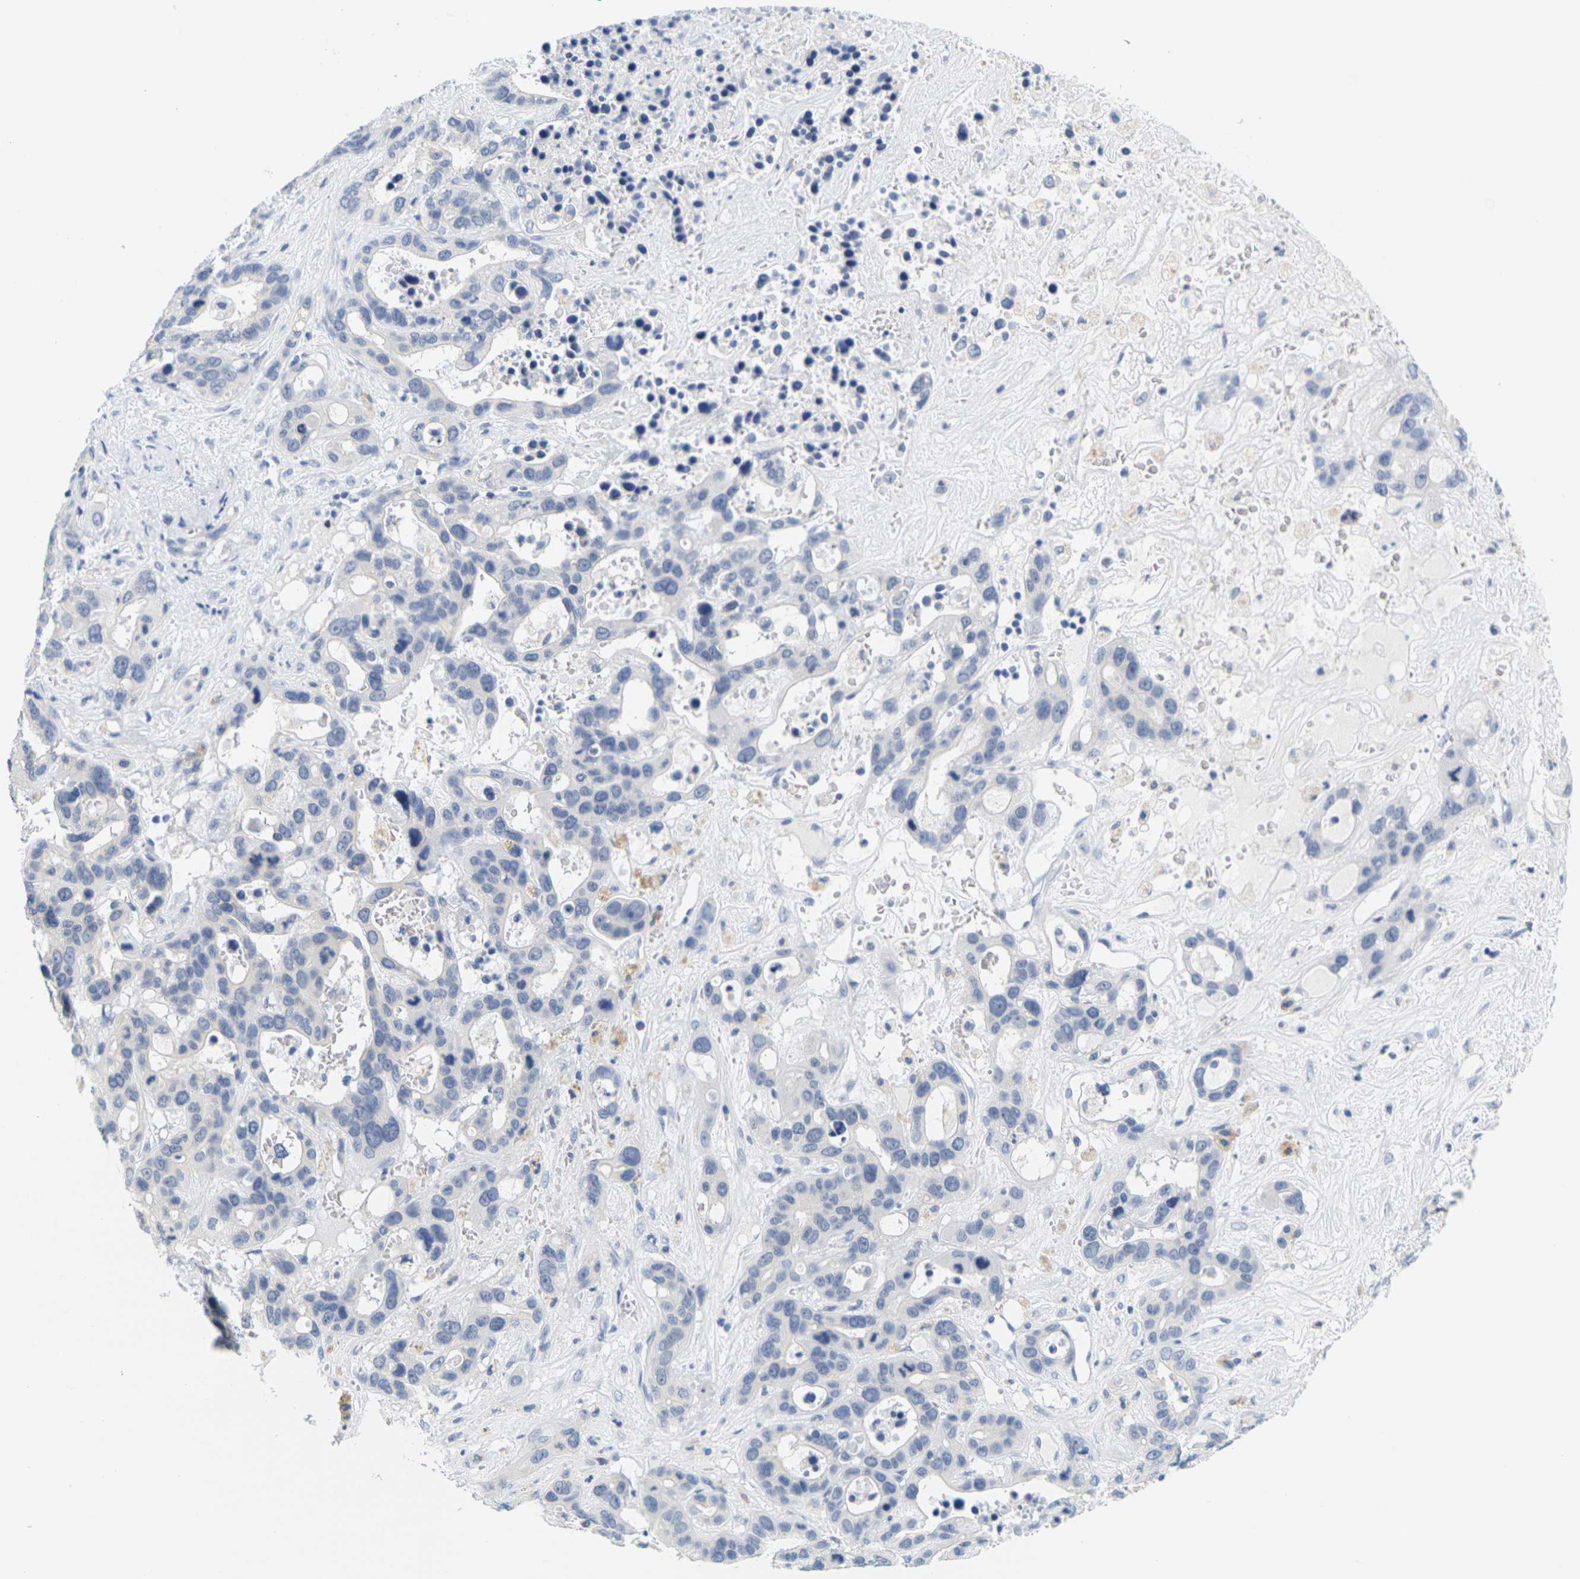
{"staining": {"intensity": "negative", "quantity": "none", "location": "none"}, "tissue": "liver cancer", "cell_type": "Tumor cells", "image_type": "cancer", "snomed": [{"axis": "morphology", "description": "Cholangiocarcinoma"}, {"axis": "topography", "description": "Liver"}], "caption": "A high-resolution photomicrograph shows immunohistochemistry (IHC) staining of liver cancer, which reveals no significant staining in tumor cells.", "gene": "HLA-DOB", "patient": {"sex": "female", "age": 65}}